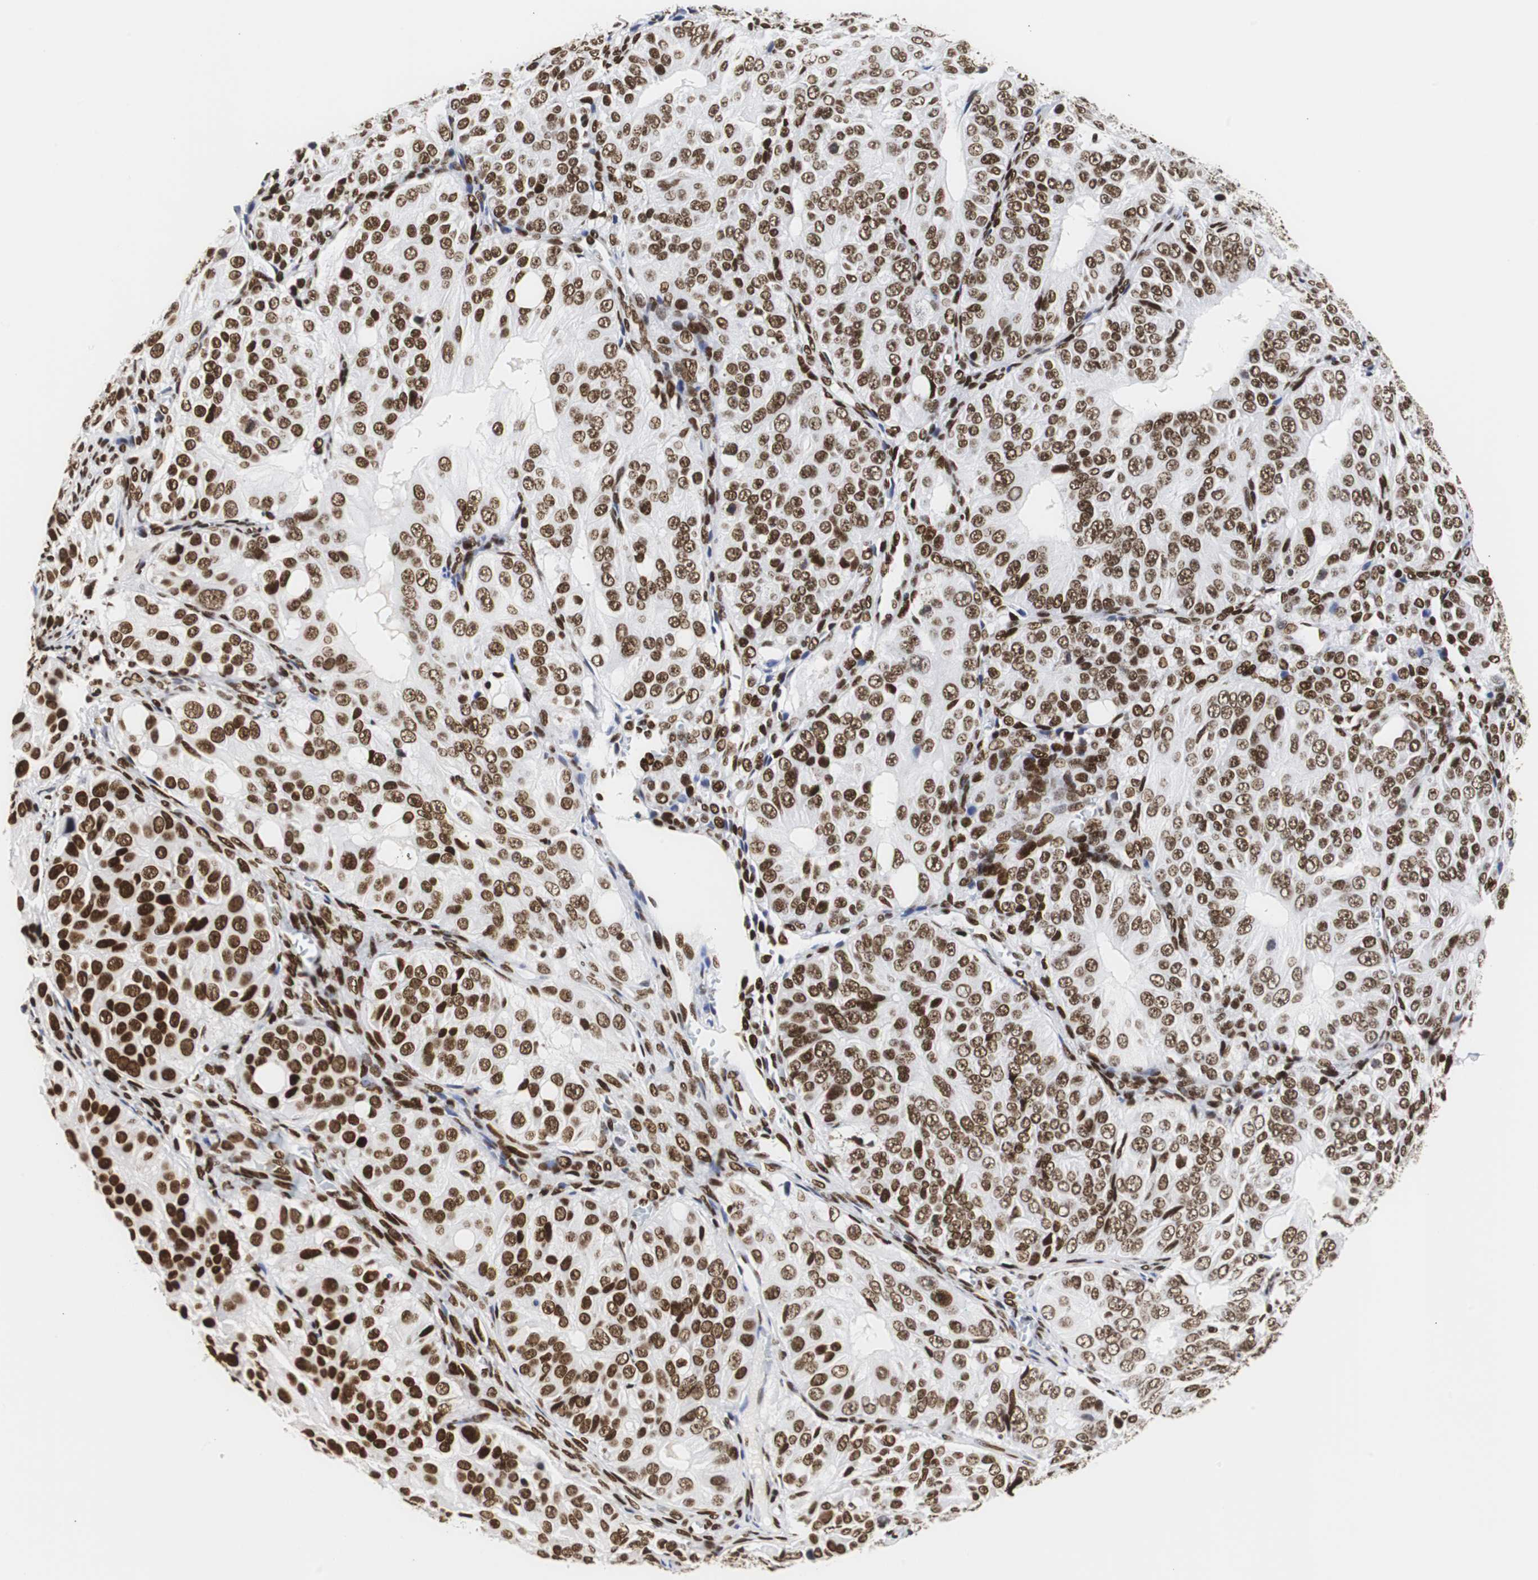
{"staining": {"intensity": "strong", "quantity": ">75%", "location": "nuclear"}, "tissue": "ovarian cancer", "cell_type": "Tumor cells", "image_type": "cancer", "snomed": [{"axis": "morphology", "description": "Carcinoma, endometroid"}, {"axis": "topography", "description": "Ovary"}], "caption": "Ovarian cancer stained with DAB IHC exhibits high levels of strong nuclear expression in approximately >75% of tumor cells.", "gene": "HNRNPH2", "patient": {"sex": "female", "age": 51}}